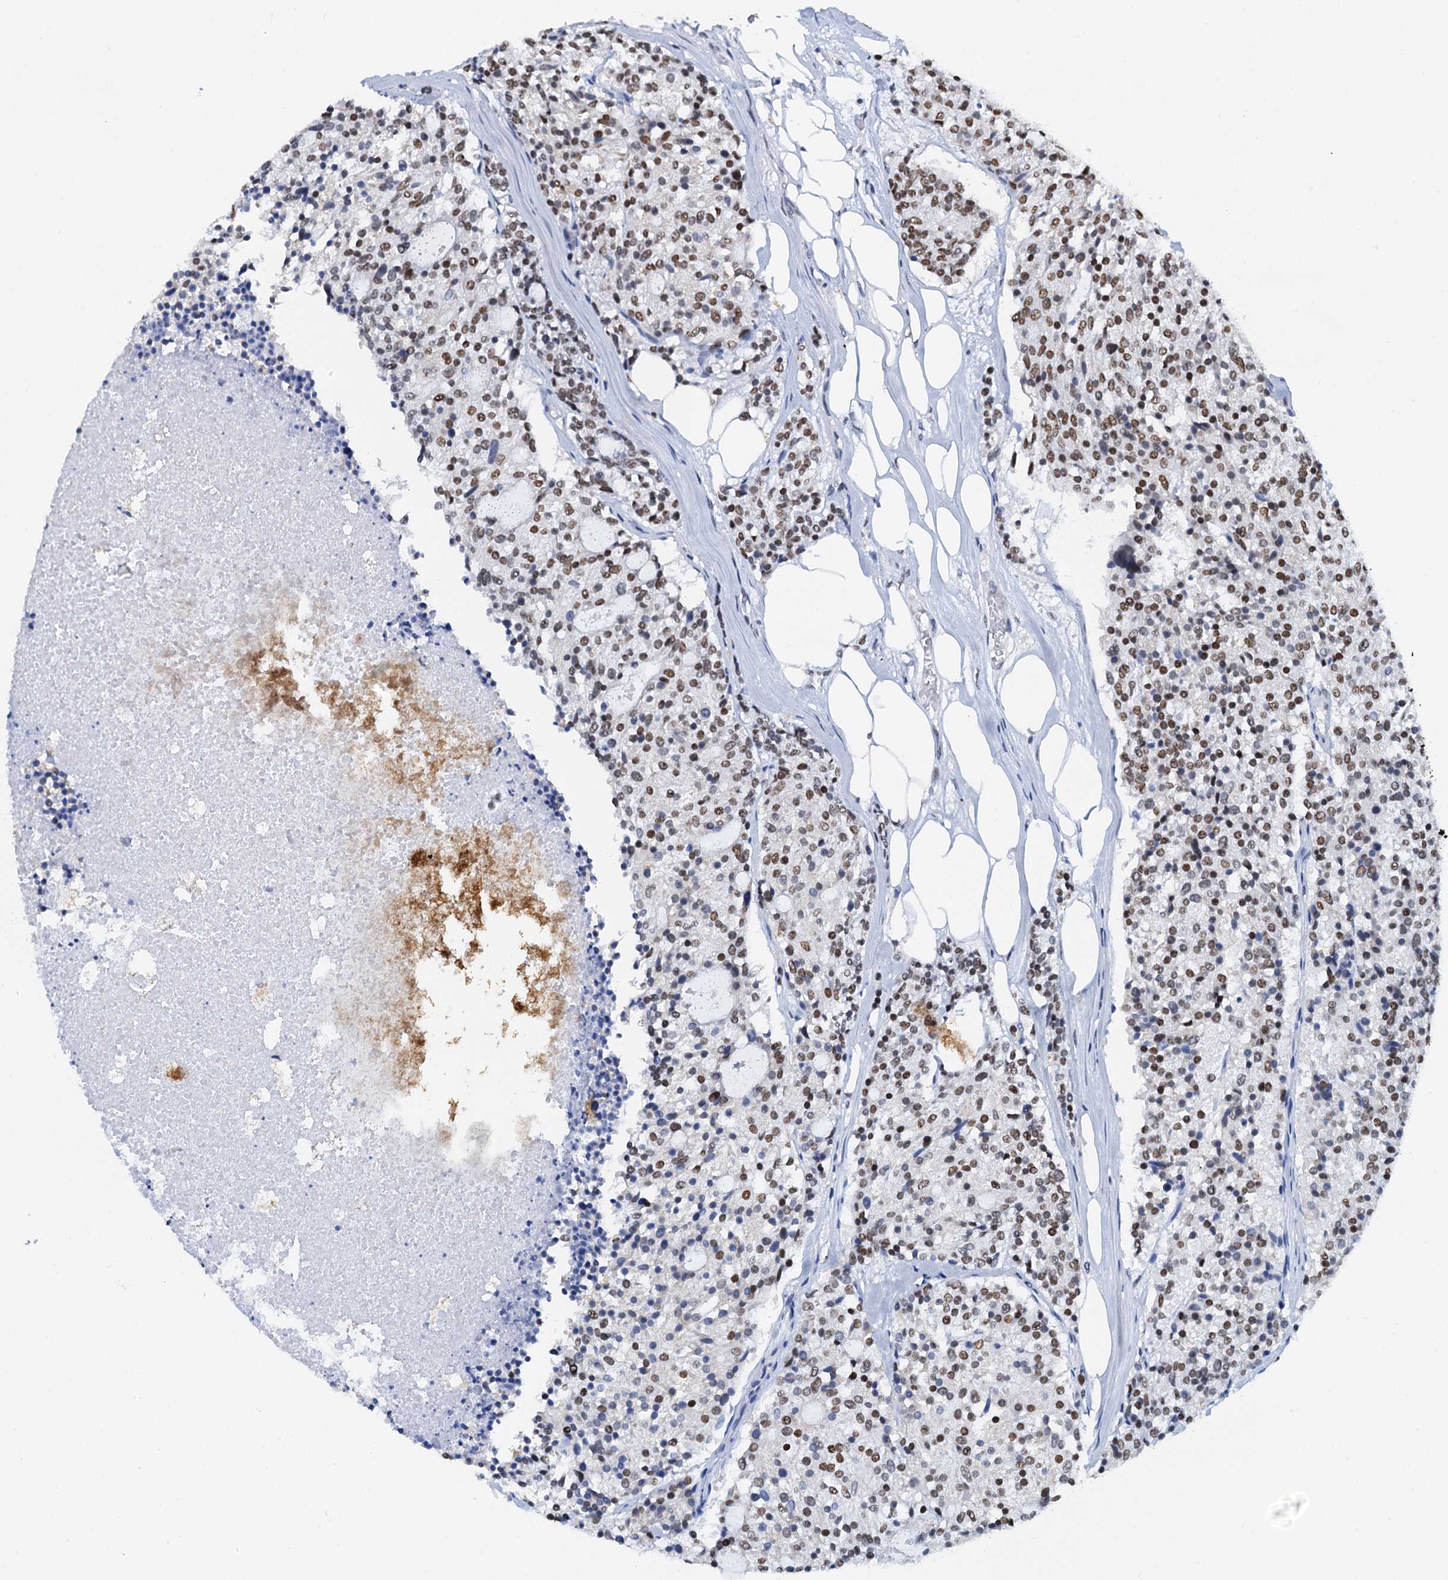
{"staining": {"intensity": "moderate", "quantity": "25%-75%", "location": "nuclear"}, "tissue": "carcinoid", "cell_type": "Tumor cells", "image_type": "cancer", "snomed": [{"axis": "morphology", "description": "Carcinoid, malignant, NOS"}, {"axis": "topography", "description": "Pancreas"}], "caption": "About 25%-75% of tumor cells in human carcinoid (malignant) reveal moderate nuclear protein expression as visualized by brown immunohistochemical staining.", "gene": "SLTM", "patient": {"sex": "female", "age": 54}}